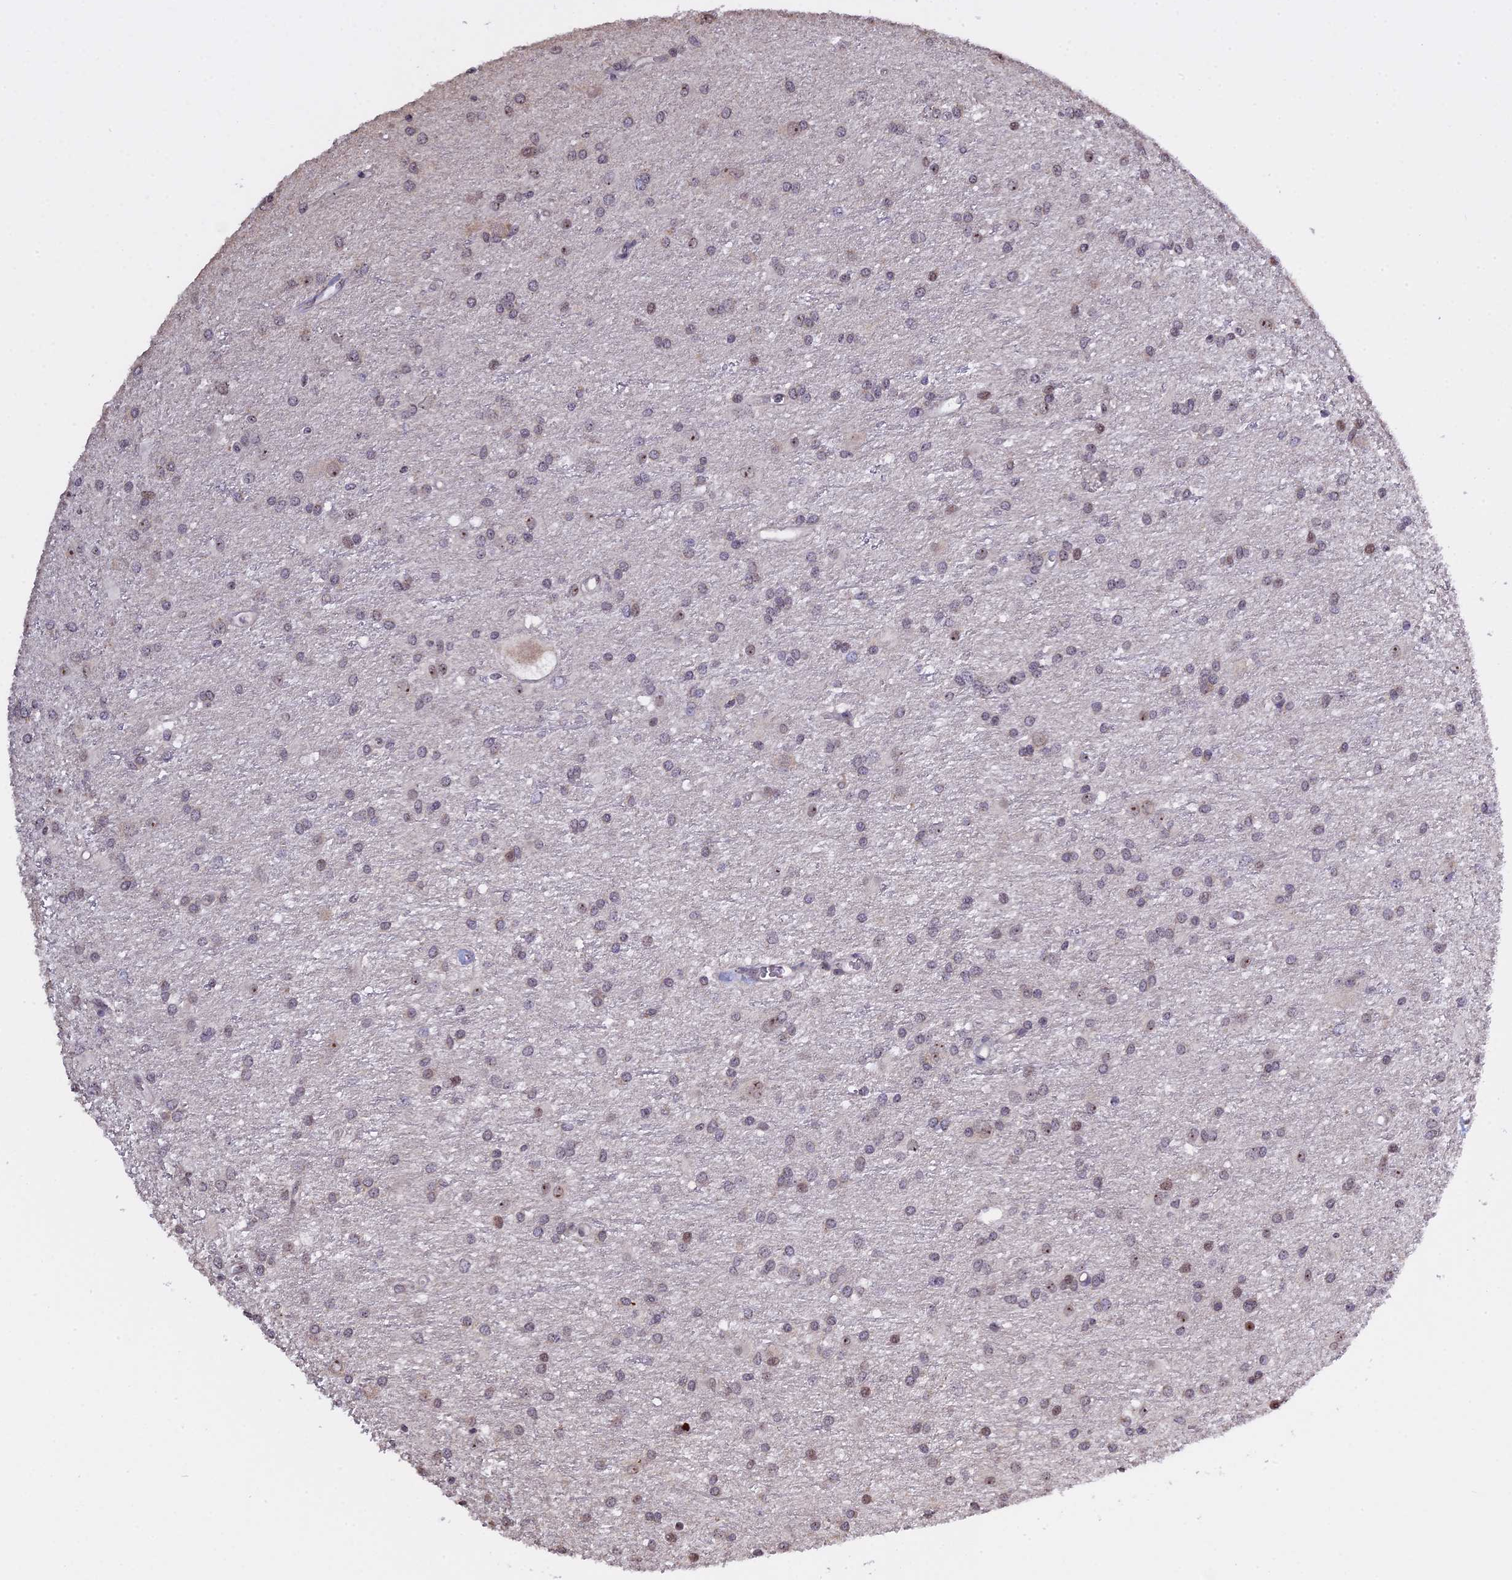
{"staining": {"intensity": "weak", "quantity": "<25%", "location": "nuclear"}, "tissue": "glioma", "cell_type": "Tumor cells", "image_type": "cancer", "snomed": [{"axis": "morphology", "description": "Glioma, malignant, High grade"}, {"axis": "topography", "description": "Brain"}], "caption": "IHC image of malignant glioma (high-grade) stained for a protein (brown), which exhibits no expression in tumor cells. (Immunohistochemistry, brightfield microscopy, high magnification).", "gene": "MGA", "patient": {"sex": "female", "age": 50}}